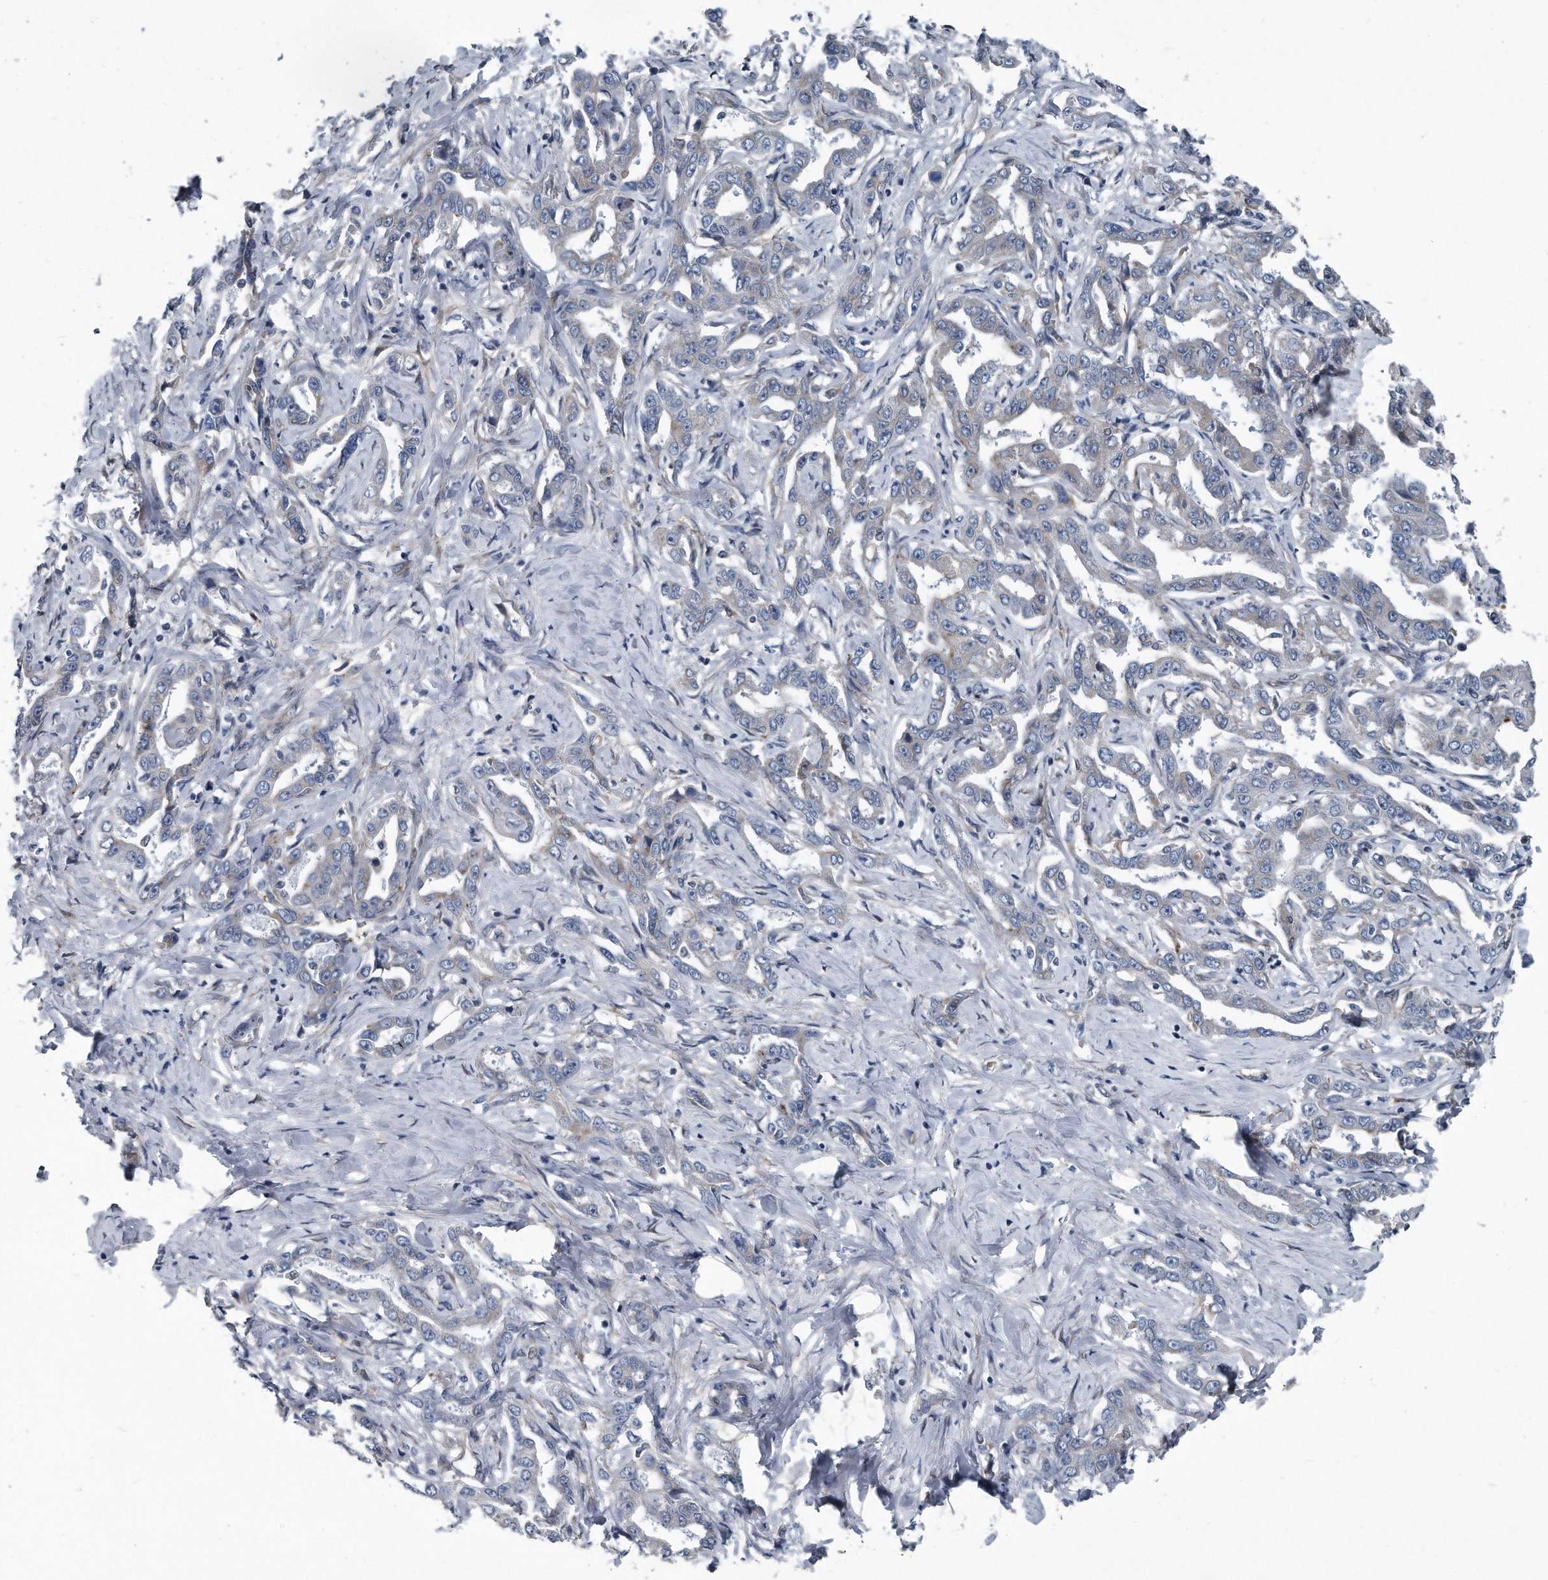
{"staining": {"intensity": "negative", "quantity": "none", "location": "none"}, "tissue": "liver cancer", "cell_type": "Tumor cells", "image_type": "cancer", "snomed": [{"axis": "morphology", "description": "Cholangiocarcinoma"}, {"axis": "topography", "description": "Liver"}], "caption": "Immunohistochemistry (IHC) of liver cancer (cholangiocarcinoma) exhibits no staining in tumor cells. (Stains: DAB immunohistochemistry with hematoxylin counter stain, Microscopy: brightfield microscopy at high magnification).", "gene": "PLEC", "patient": {"sex": "male", "age": 59}}